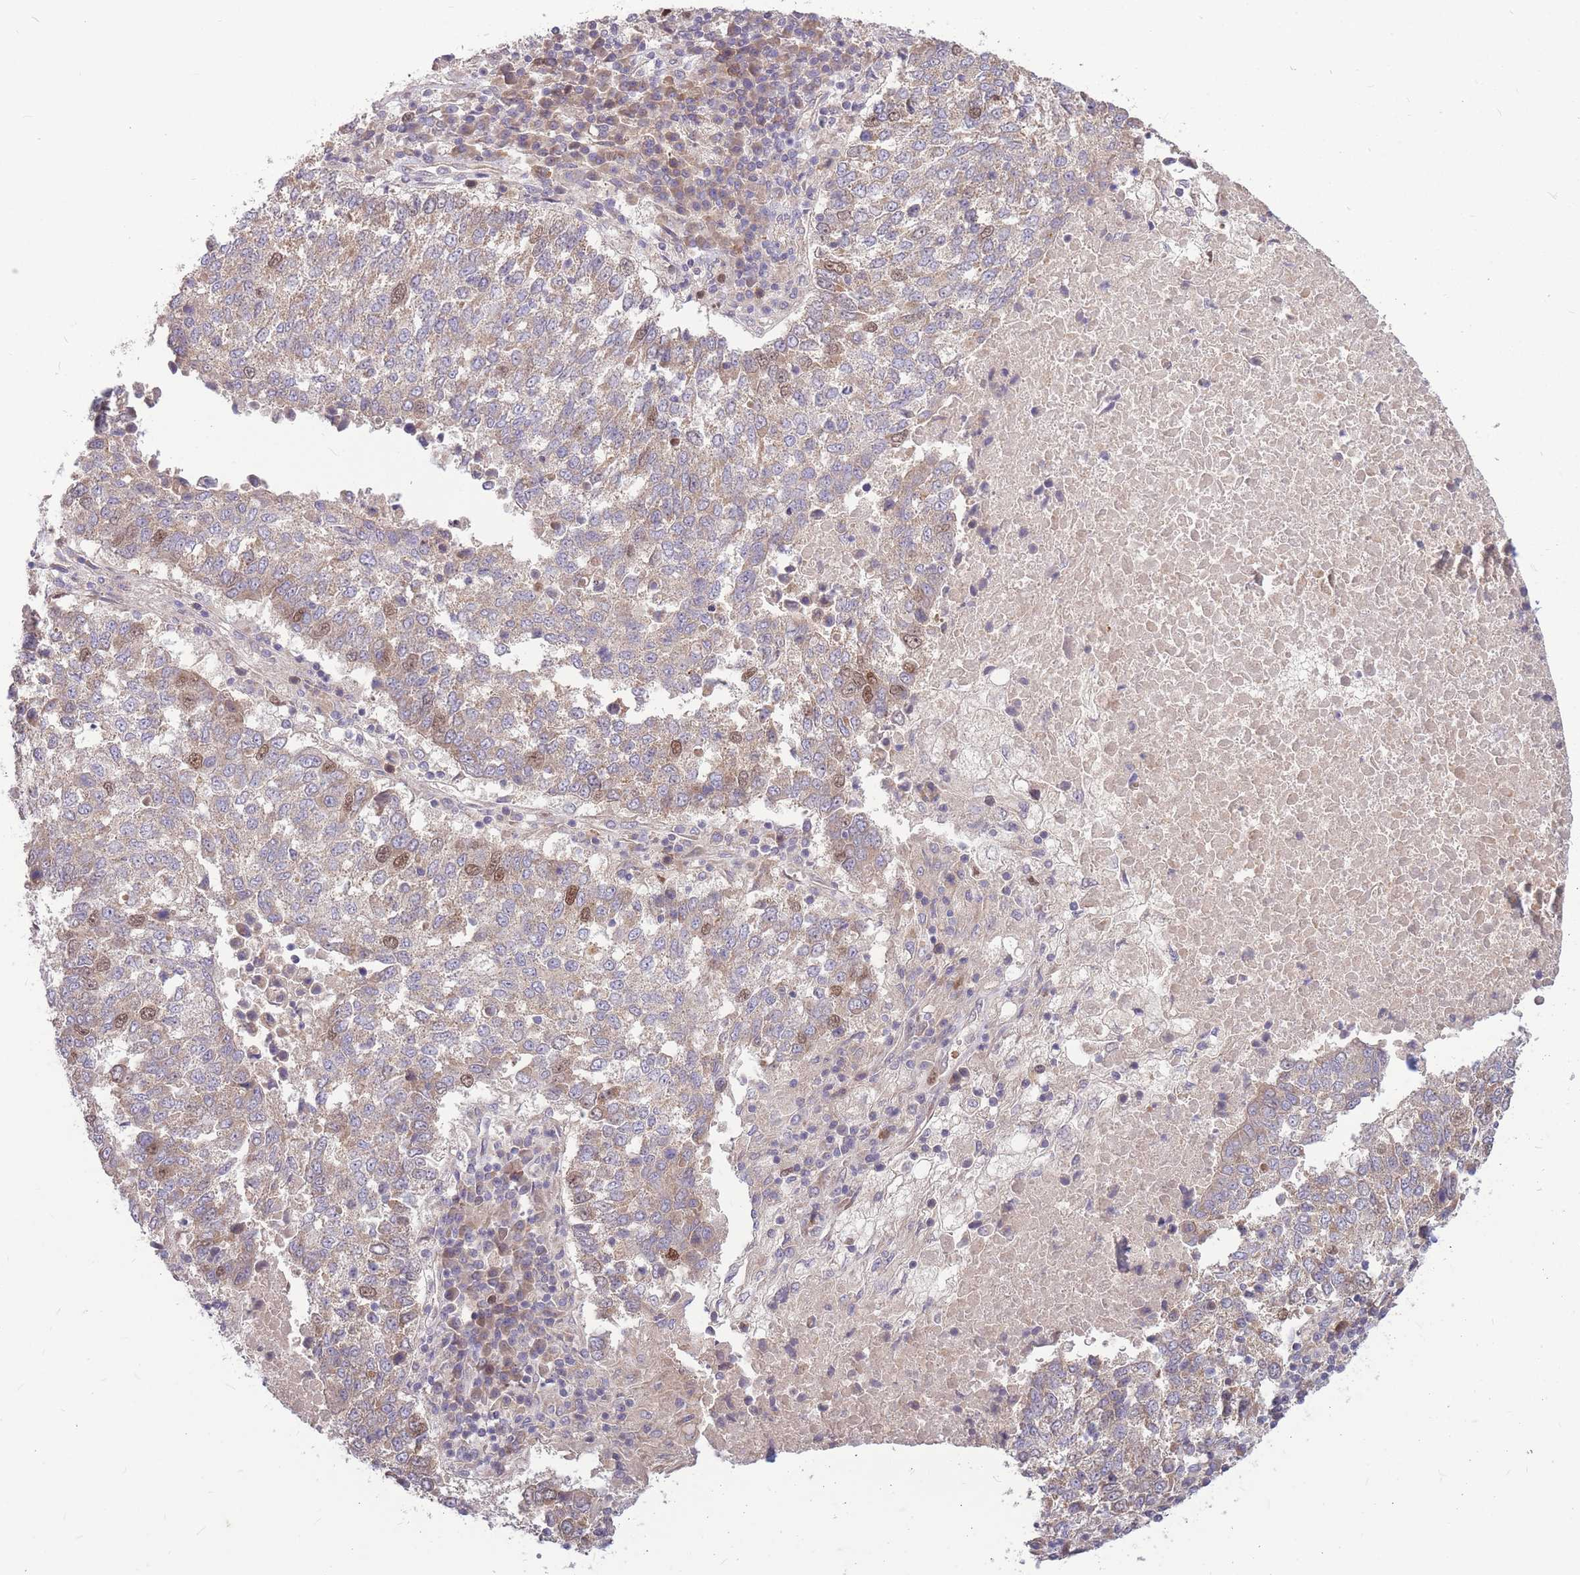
{"staining": {"intensity": "moderate", "quantity": "<25%", "location": "cytoplasmic/membranous,nuclear"}, "tissue": "lung cancer", "cell_type": "Tumor cells", "image_type": "cancer", "snomed": [{"axis": "morphology", "description": "Squamous cell carcinoma, NOS"}, {"axis": "topography", "description": "Lung"}], "caption": "Immunohistochemistry micrograph of lung squamous cell carcinoma stained for a protein (brown), which demonstrates low levels of moderate cytoplasmic/membranous and nuclear positivity in approximately <25% of tumor cells.", "gene": "GMNN", "patient": {"sex": "male", "age": 73}}